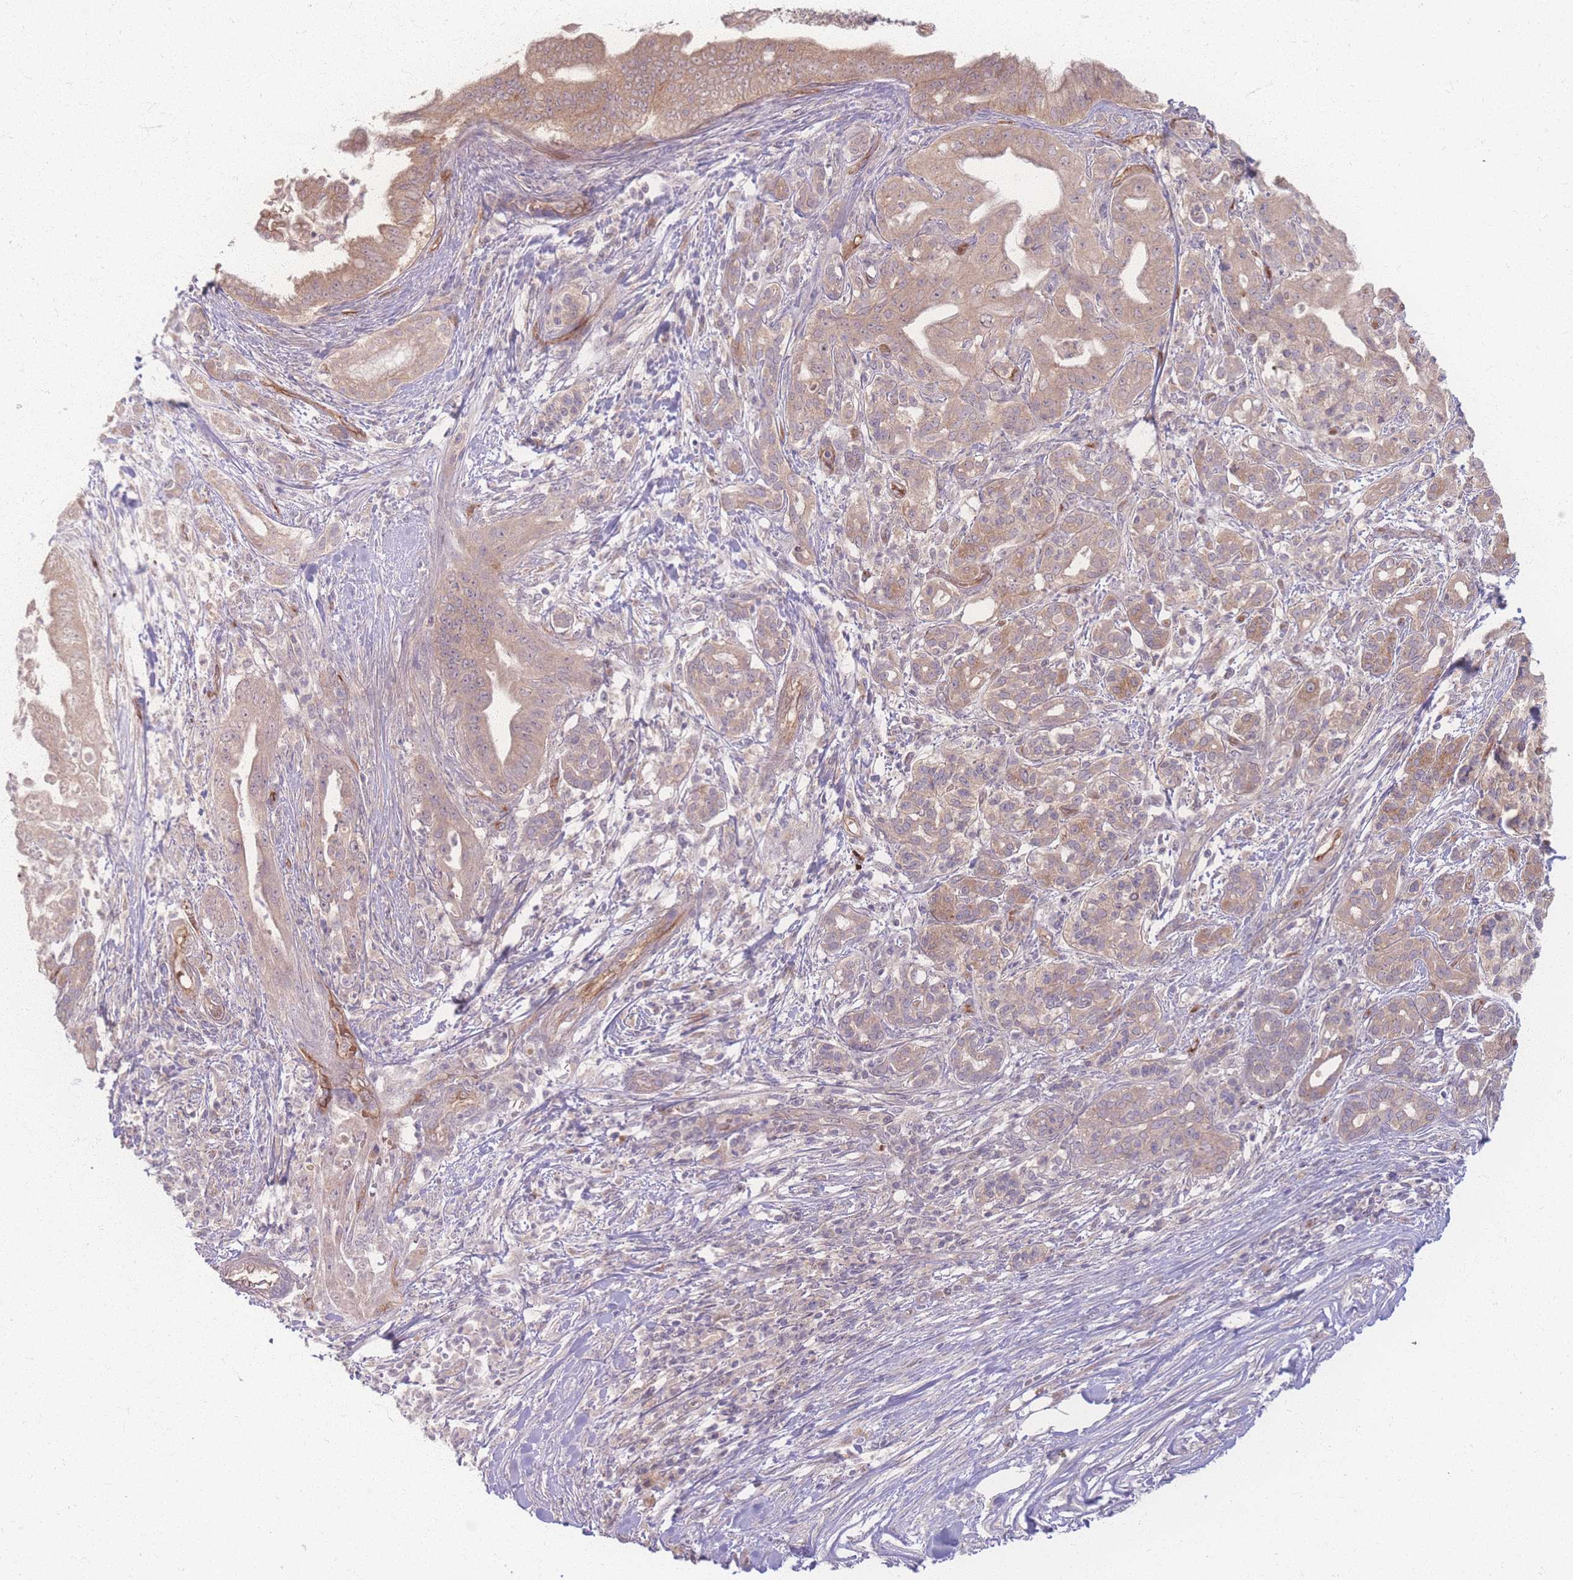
{"staining": {"intensity": "weak", "quantity": ">75%", "location": "cytoplasmic/membranous"}, "tissue": "pancreatic cancer", "cell_type": "Tumor cells", "image_type": "cancer", "snomed": [{"axis": "morphology", "description": "Adenocarcinoma, NOS"}, {"axis": "topography", "description": "Pancreas"}], "caption": "Weak cytoplasmic/membranous protein positivity is seen in about >75% of tumor cells in pancreatic adenocarcinoma.", "gene": "INSR", "patient": {"sex": "male", "age": 58}}